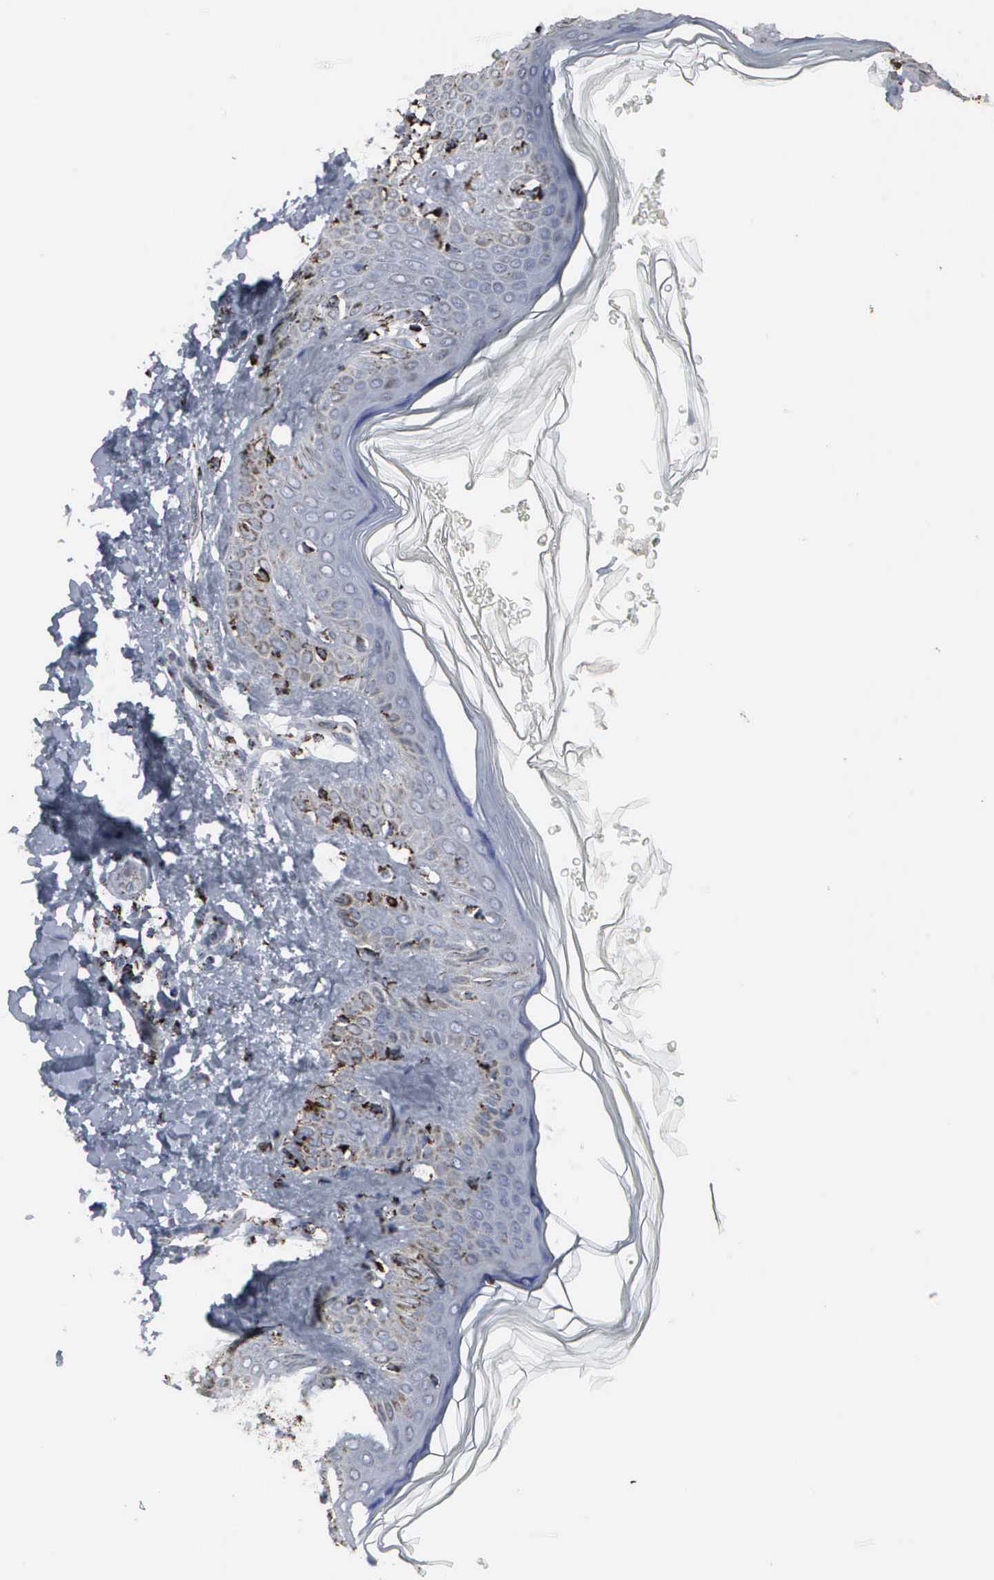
{"staining": {"intensity": "strong", "quantity": ">75%", "location": "cytoplasmic/membranous"}, "tissue": "melanoma", "cell_type": "Tumor cells", "image_type": "cancer", "snomed": [{"axis": "morphology", "description": "Malignant melanoma, NOS"}, {"axis": "topography", "description": "Skin"}], "caption": "Immunohistochemical staining of human melanoma exhibits high levels of strong cytoplasmic/membranous expression in approximately >75% of tumor cells. The protein is stained brown, and the nuclei are stained in blue (DAB IHC with brightfield microscopy, high magnification).", "gene": "HSPA9", "patient": {"sex": "male", "age": 45}}